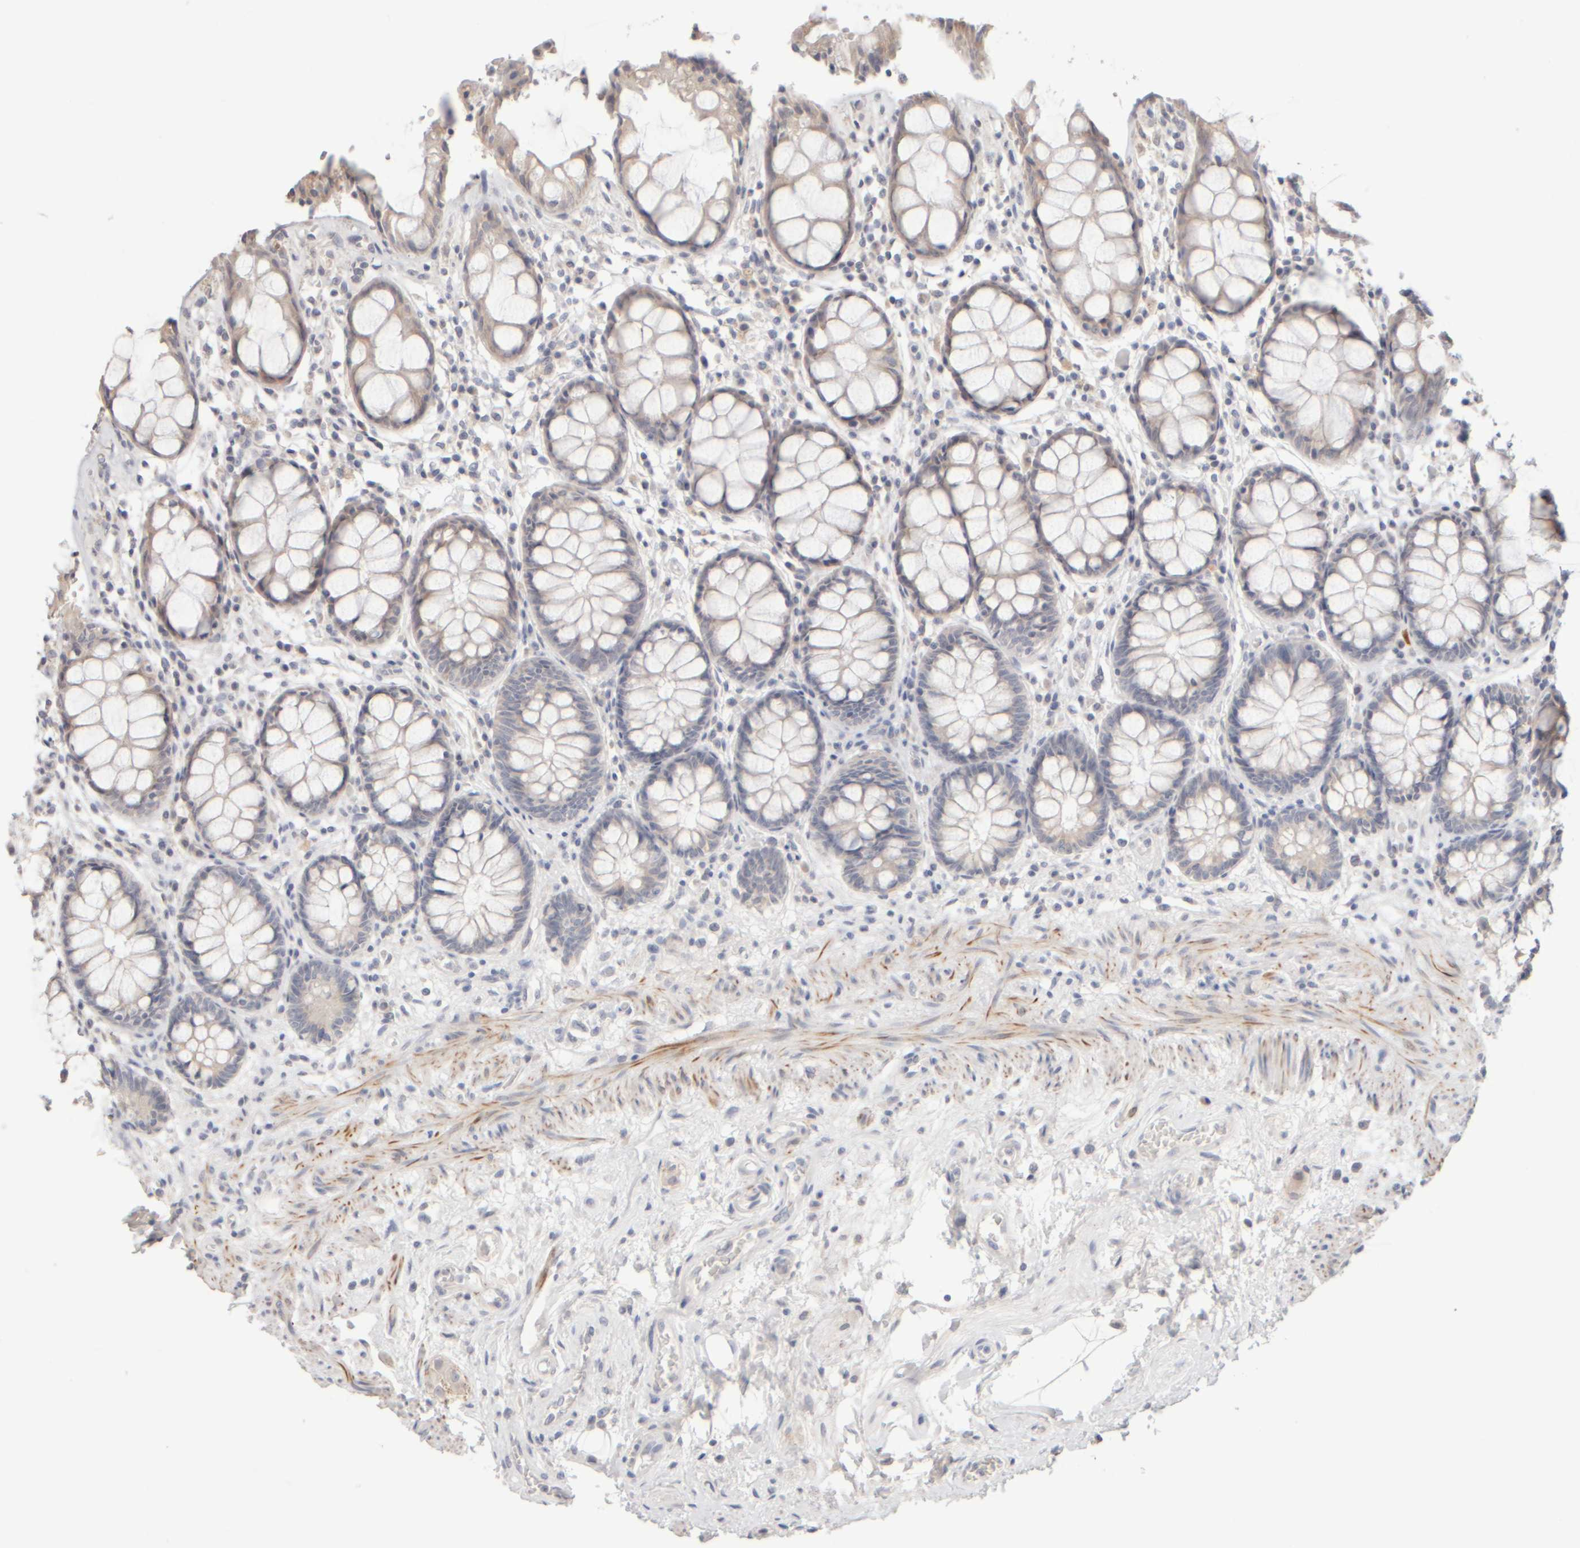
{"staining": {"intensity": "negative", "quantity": "none", "location": "none"}, "tissue": "rectum", "cell_type": "Glandular cells", "image_type": "normal", "snomed": [{"axis": "morphology", "description": "Normal tissue, NOS"}, {"axis": "topography", "description": "Rectum"}], "caption": "A histopathology image of human rectum is negative for staining in glandular cells. Nuclei are stained in blue.", "gene": "ZNF112", "patient": {"sex": "male", "age": 64}}